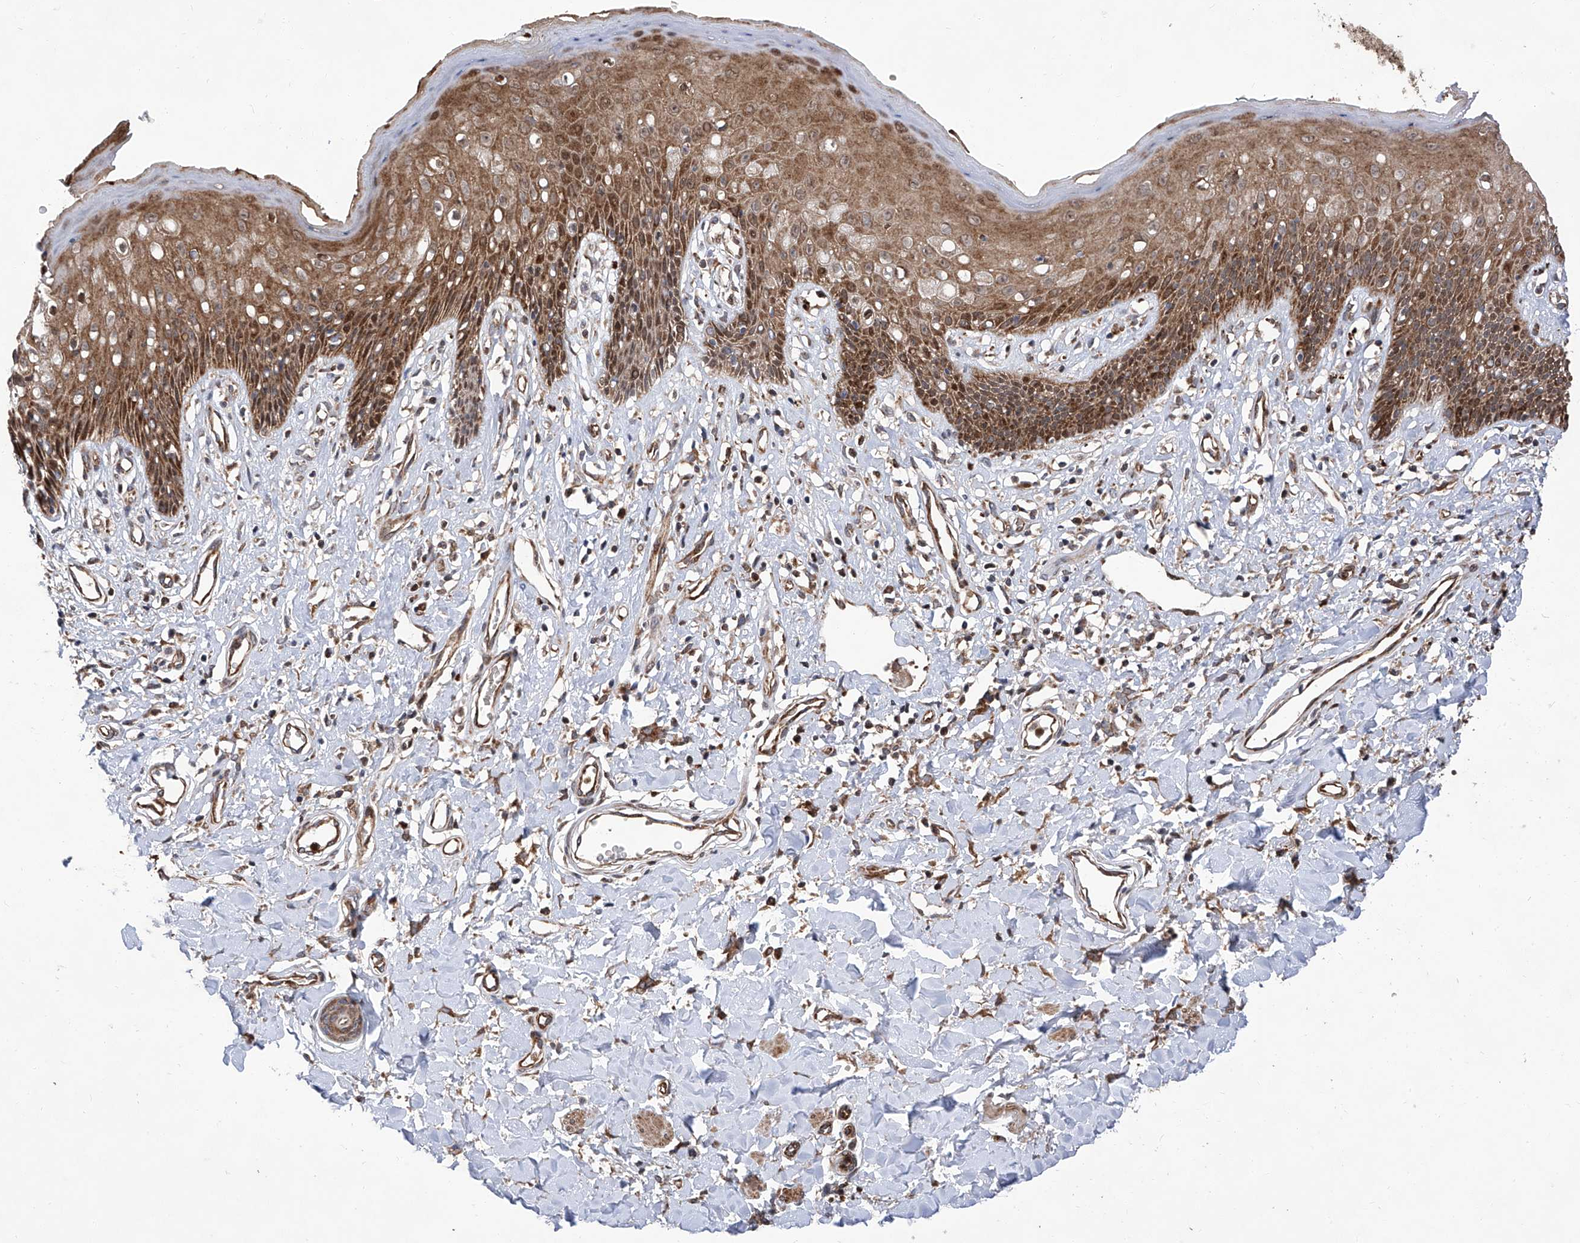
{"staining": {"intensity": "moderate", "quantity": ">75%", "location": "cytoplasmic/membranous,nuclear"}, "tissue": "skin", "cell_type": "Epidermal cells", "image_type": "normal", "snomed": [{"axis": "morphology", "description": "Normal tissue, NOS"}, {"axis": "morphology", "description": "Squamous cell carcinoma, NOS"}, {"axis": "topography", "description": "Vulva"}], "caption": "This image demonstrates immunohistochemistry (IHC) staining of unremarkable human skin, with medium moderate cytoplasmic/membranous,nuclear staining in about >75% of epidermal cells.", "gene": "FARP2", "patient": {"sex": "female", "age": 85}}